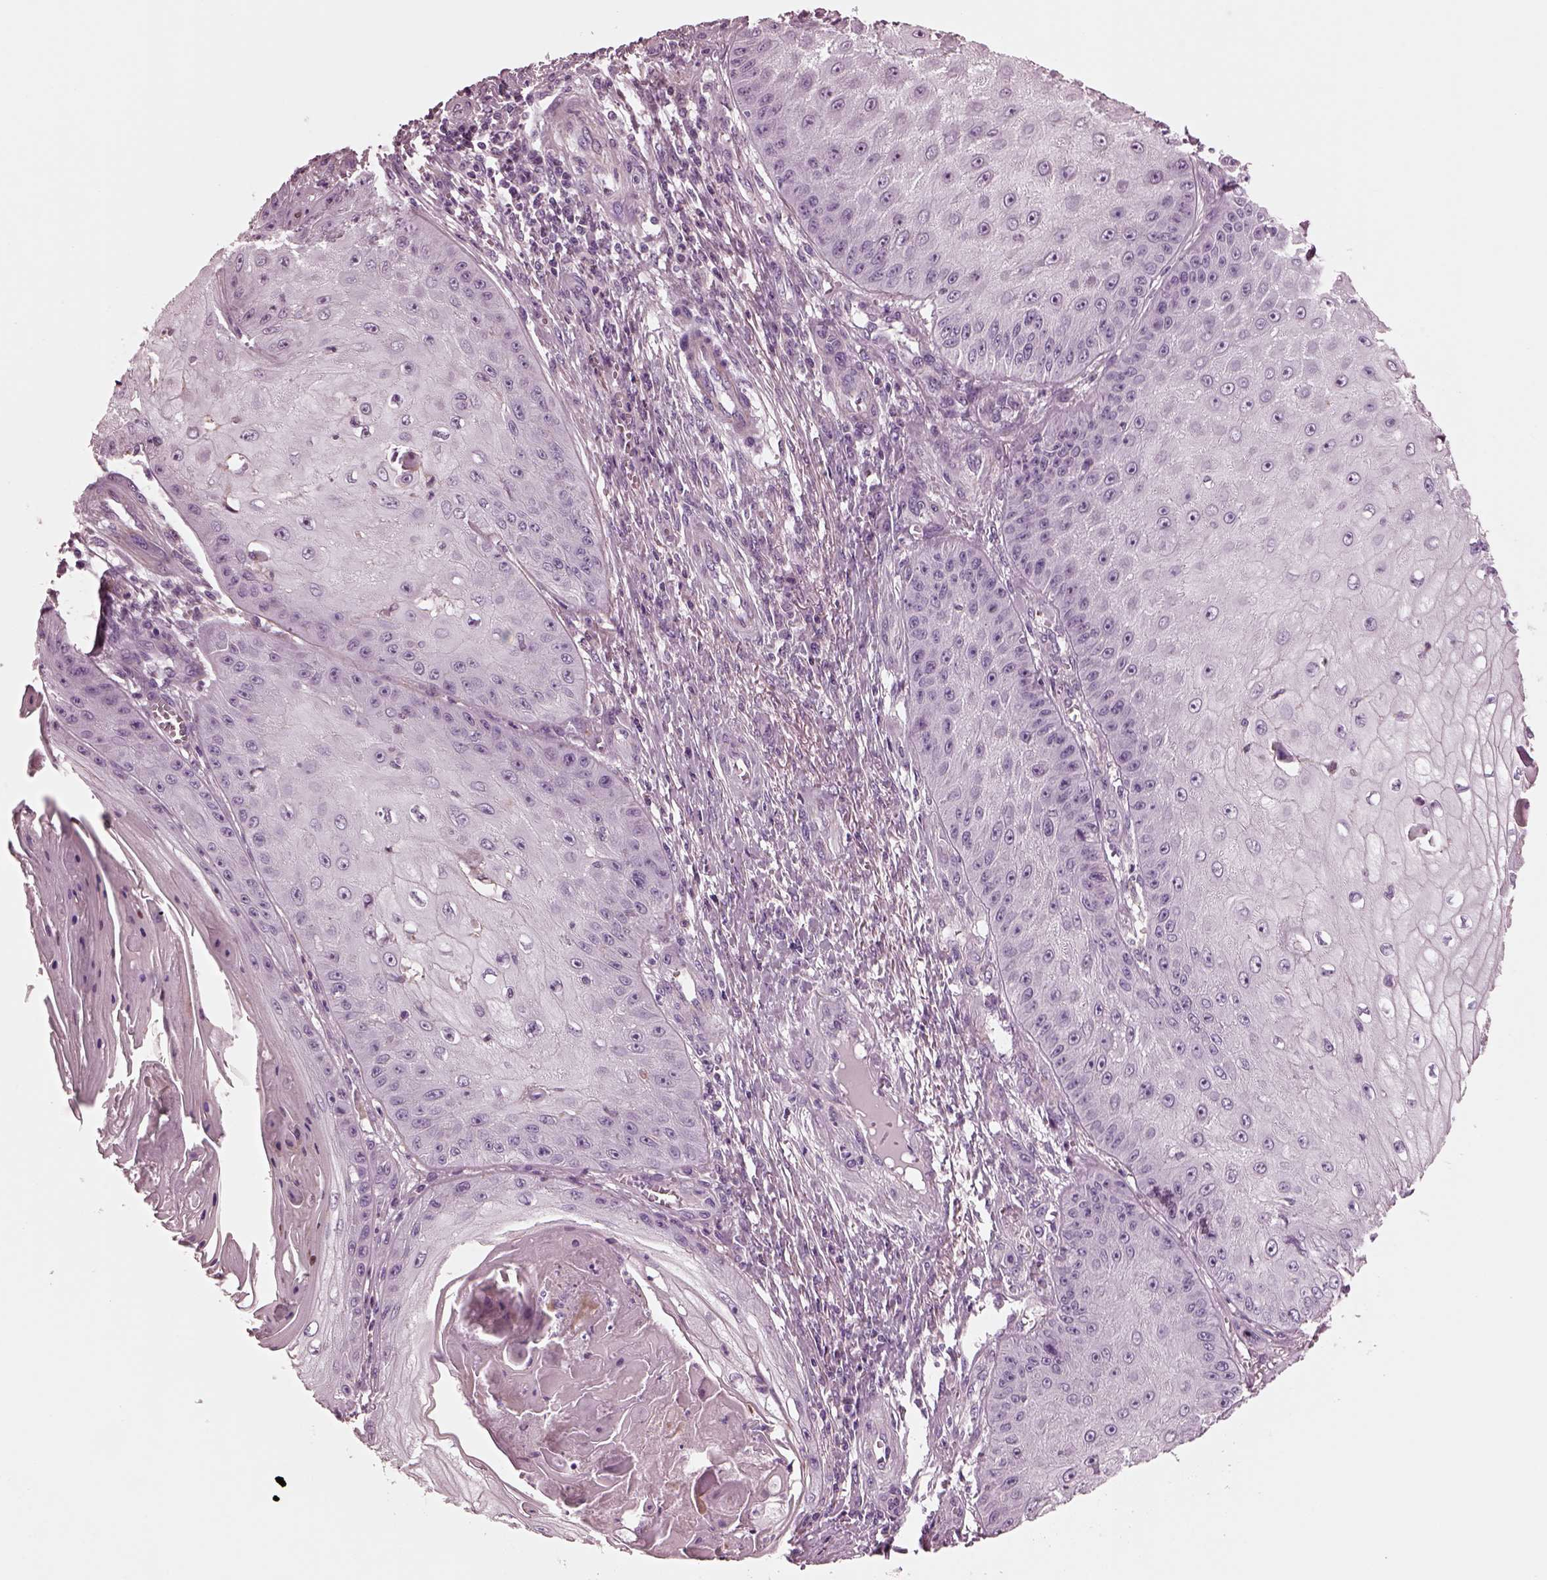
{"staining": {"intensity": "negative", "quantity": "none", "location": "none"}, "tissue": "skin cancer", "cell_type": "Tumor cells", "image_type": "cancer", "snomed": [{"axis": "morphology", "description": "Squamous cell carcinoma, NOS"}, {"axis": "topography", "description": "Skin"}], "caption": "Photomicrograph shows no protein positivity in tumor cells of skin cancer (squamous cell carcinoma) tissue.", "gene": "GDF11", "patient": {"sex": "male", "age": 70}}